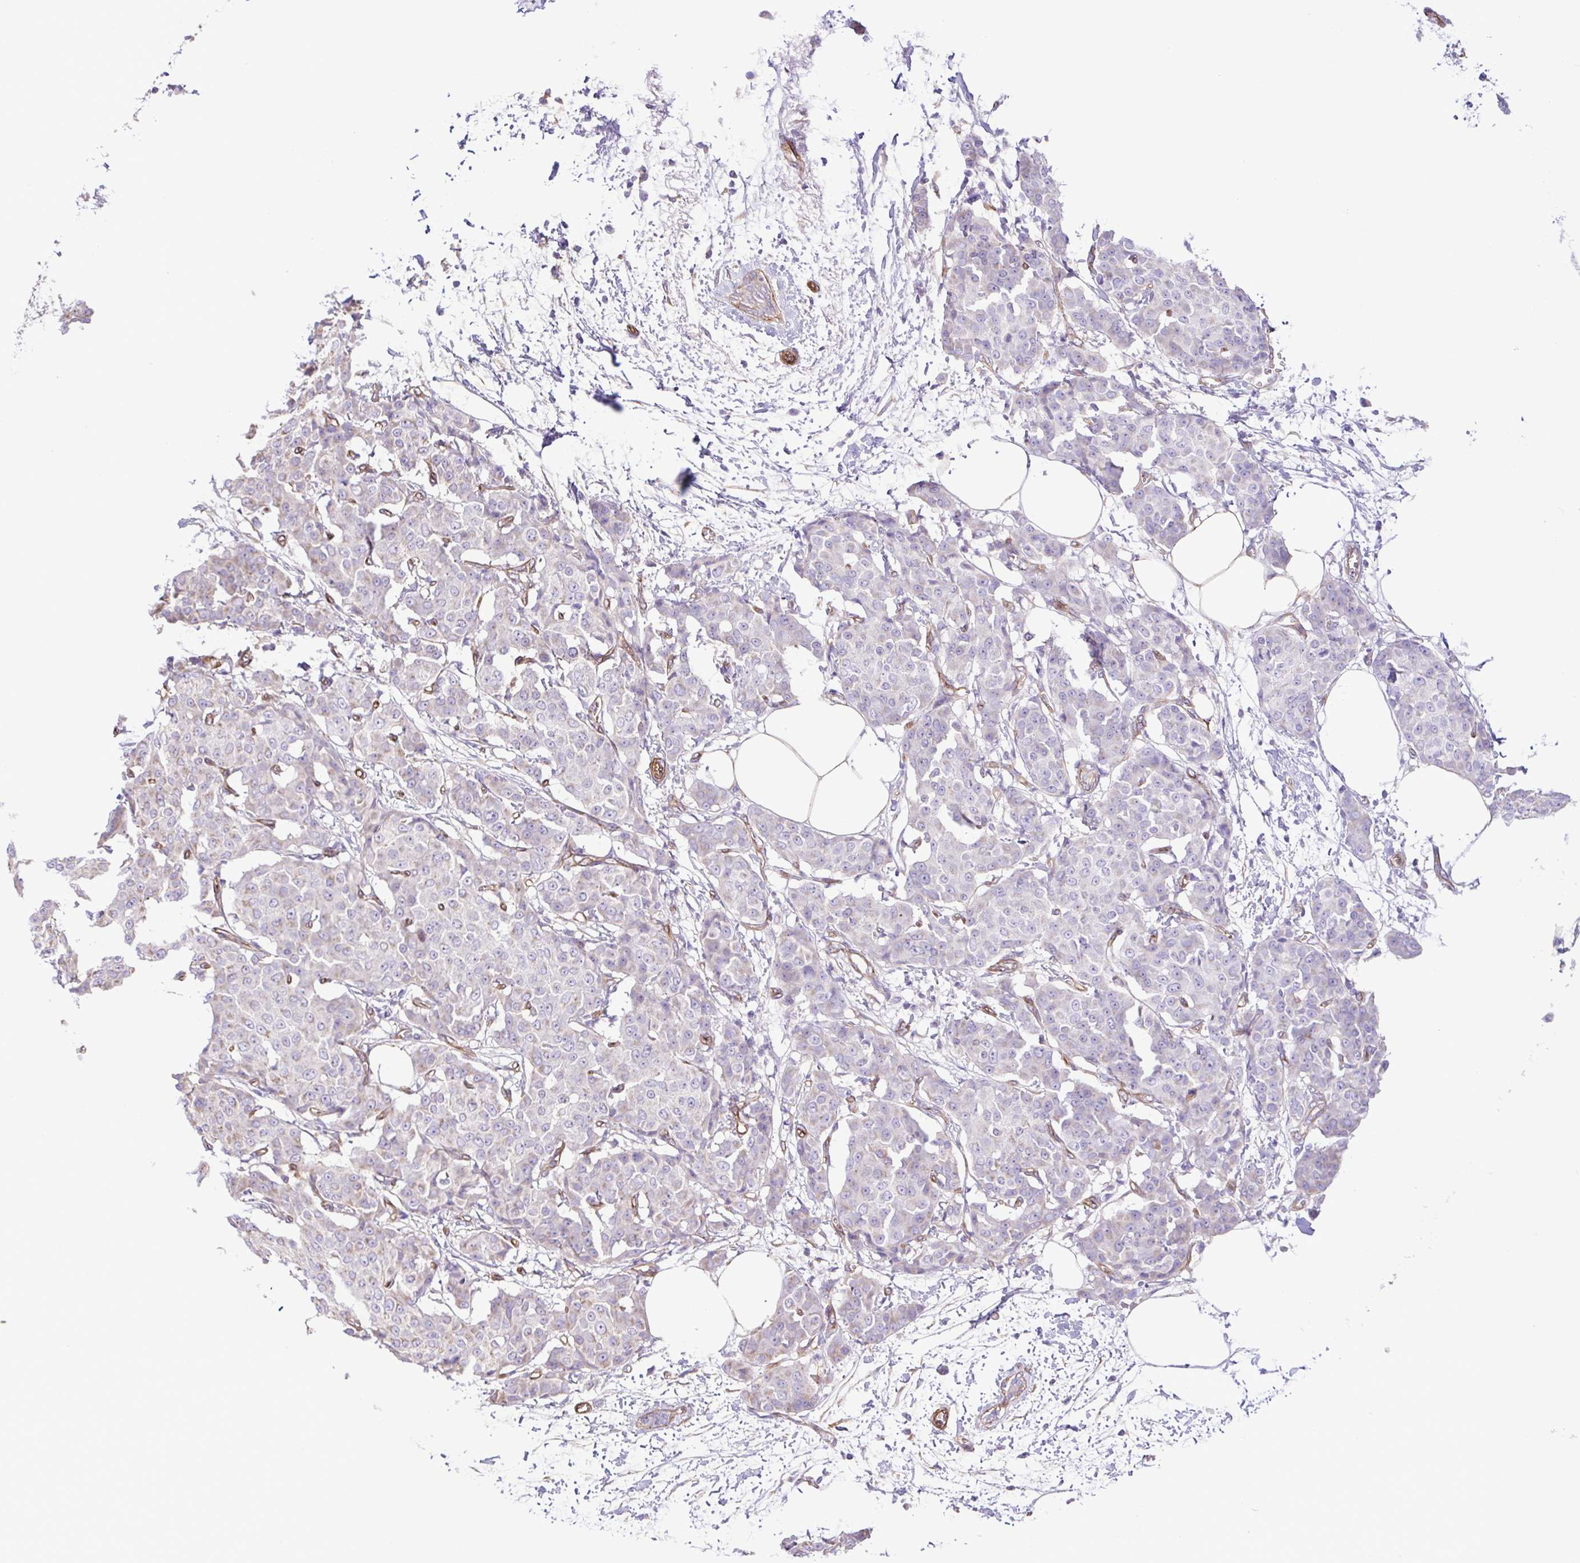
{"staining": {"intensity": "negative", "quantity": "none", "location": "none"}, "tissue": "breast cancer", "cell_type": "Tumor cells", "image_type": "cancer", "snomed": [{"axis": "morphology", "description": "Duct carcinoma"}, {"axis": "topography", "description": "Breast"}], "caption": "The histopathology image demonstrates no significant staining in tumor cells of breast cancer (infiltrating ductal carcinoma). (Brightfield microscopy of DAB IHC at high magnification).", "gene": "FLT1", "patient": {"sex": "female", "age": 91}}